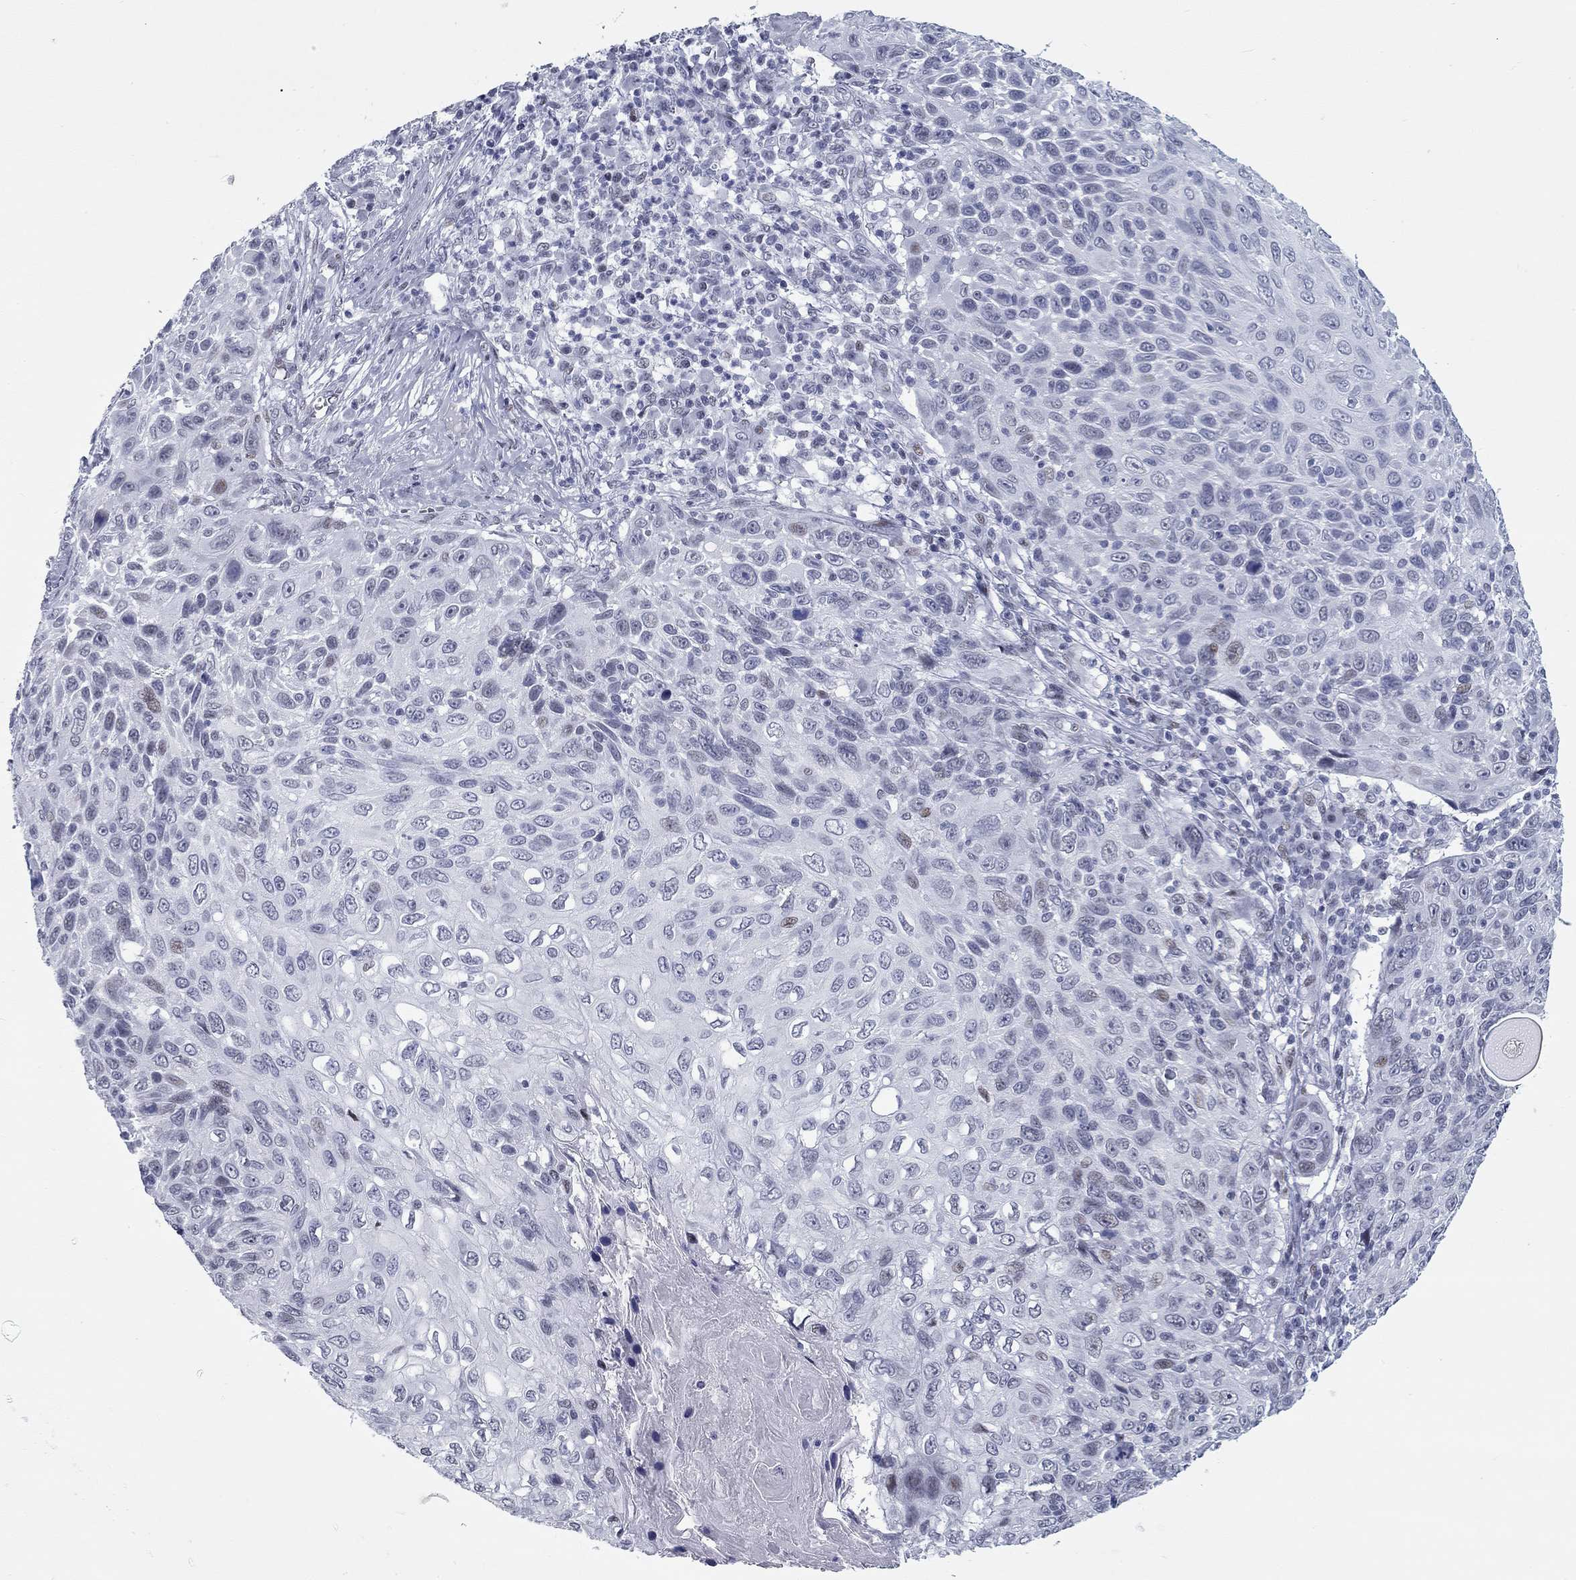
{"staining": {"intensity": "negative", "quantity": "none", "location": "none"}, "tissue": "skin cancer", "cell_type": "Tumor cells", "image_type": "cancer", "snomed": [{"axis": "morphology", "description": "Squamous cell carcinoma, NOS"}, {"axis": "topography", "description": "Skin"}], "caption": "Tumor cells show no significant positivity in skin cancer.", "gene": "ASF1B", "patient": {"sex": "male", "age": 92}}